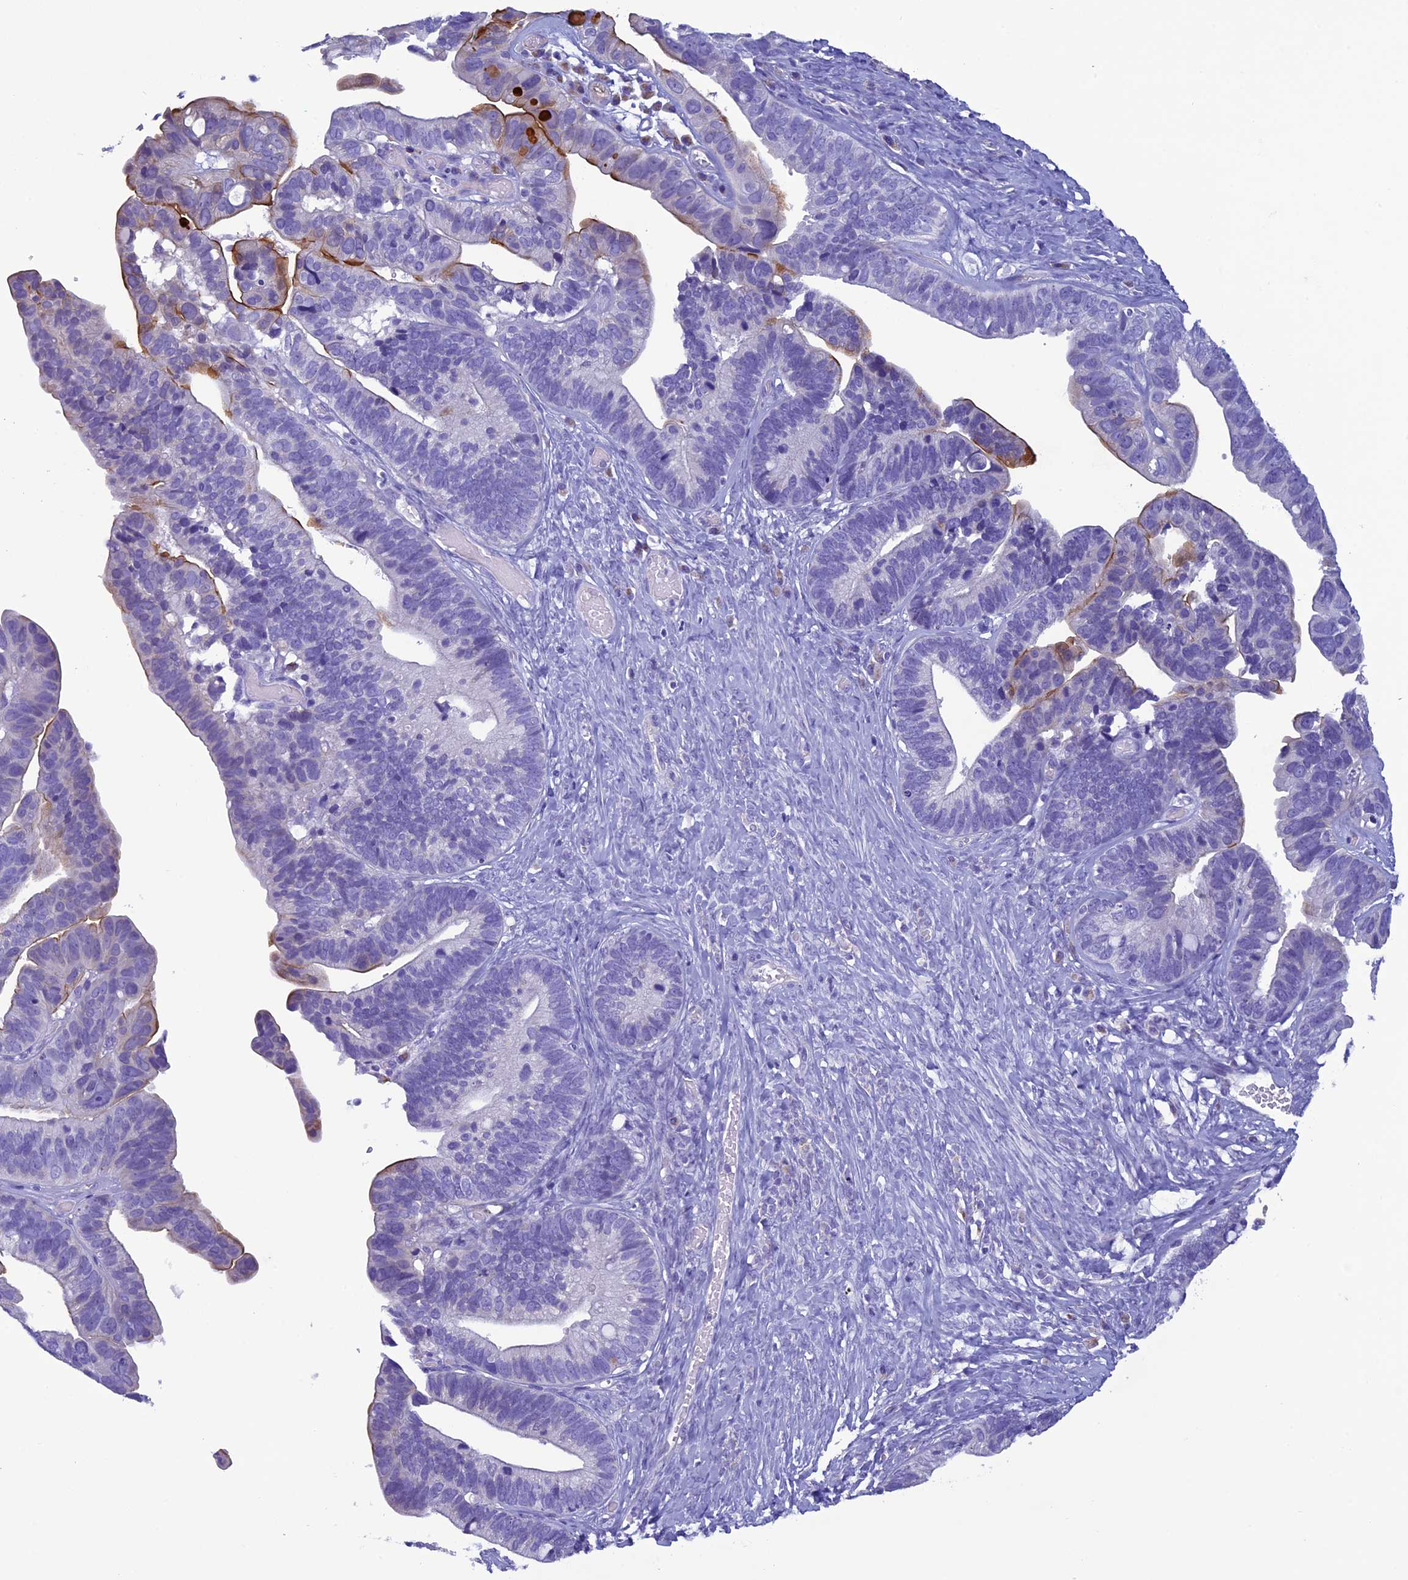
{"staining": {"intensity": "moderate", "quantity": "25%-75%", "location": "cytoplasmic/membranous"}, "tissue": "ovarian cancer", "cell_type": "Tumor cells", "image_type": "cancer", "snomed": [{"axis": "morphology", "description": "Cystadenocarcinoma, serous, NOS"}, {"axis": "topography", "description": "Ovary"}], "caption": "Immunohistochemical staining of human serous cystadenocarcinoma (ovarian) reveals medium levels of moderate cytoplasmic/membranous expression in about 25%-75% of tumor cells.", "gene": "SCEL", "patient": {"sex": "female", "age": 56}}